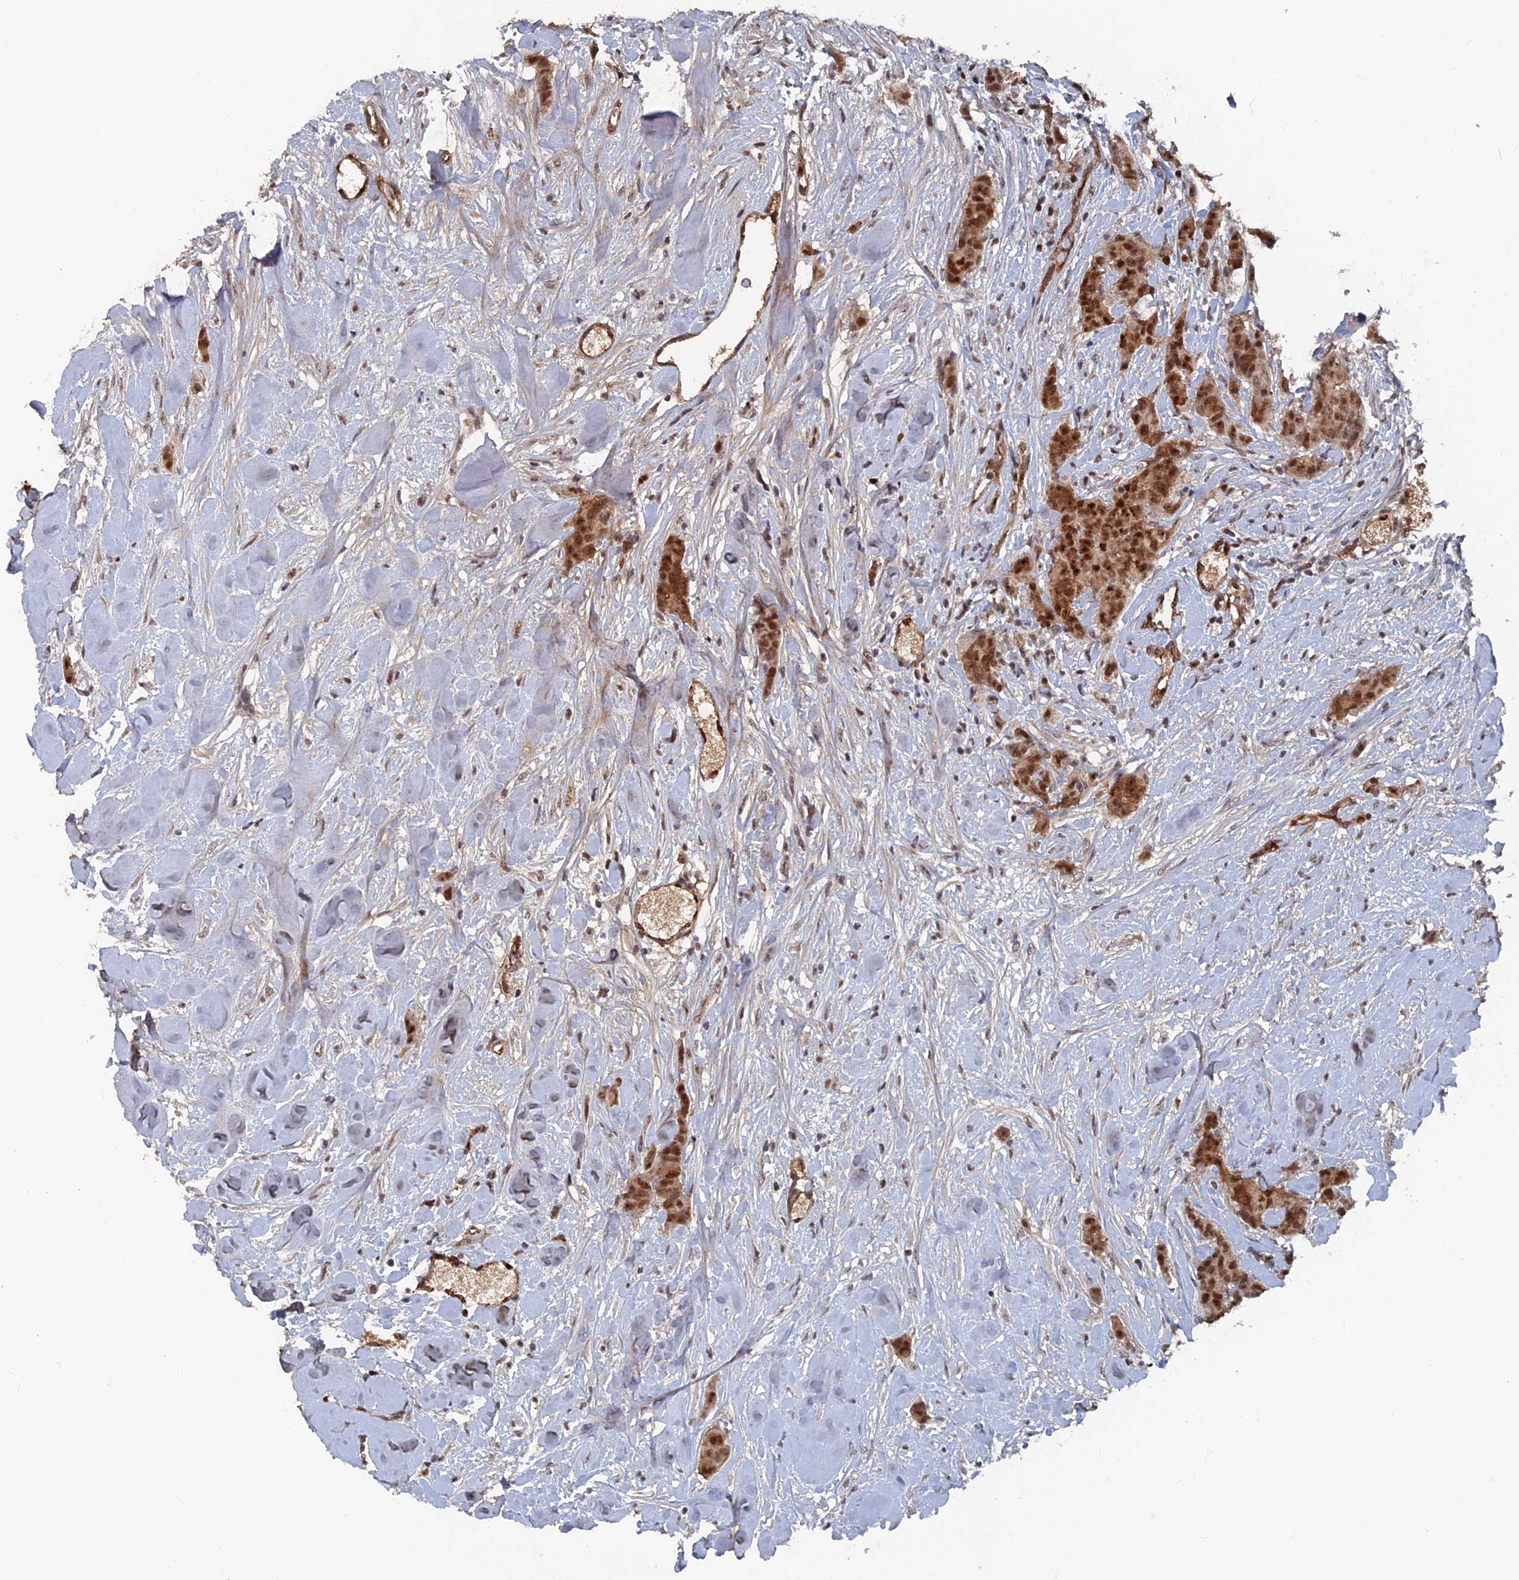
{"staining": {"intensity": "strong", "quantity": ">75%", "location": "cytoplasmic/membranous,nuclear"}, "tissue": "breast cancer", "cell_type": "Tumor cells", "image_type": "cancer", "snomed": [{"axis": "morphology", "description": "Duct carcinoma"}, {"axis": "topography", "description": "Breast"}], "caption": "Breast cancer stained for a protein demonstrates strong cytoplasmic/membranous and nuclear positivity in tumor cells.", "gene": "SH3D21", "patient": {"sex": "female", "age": 40}}